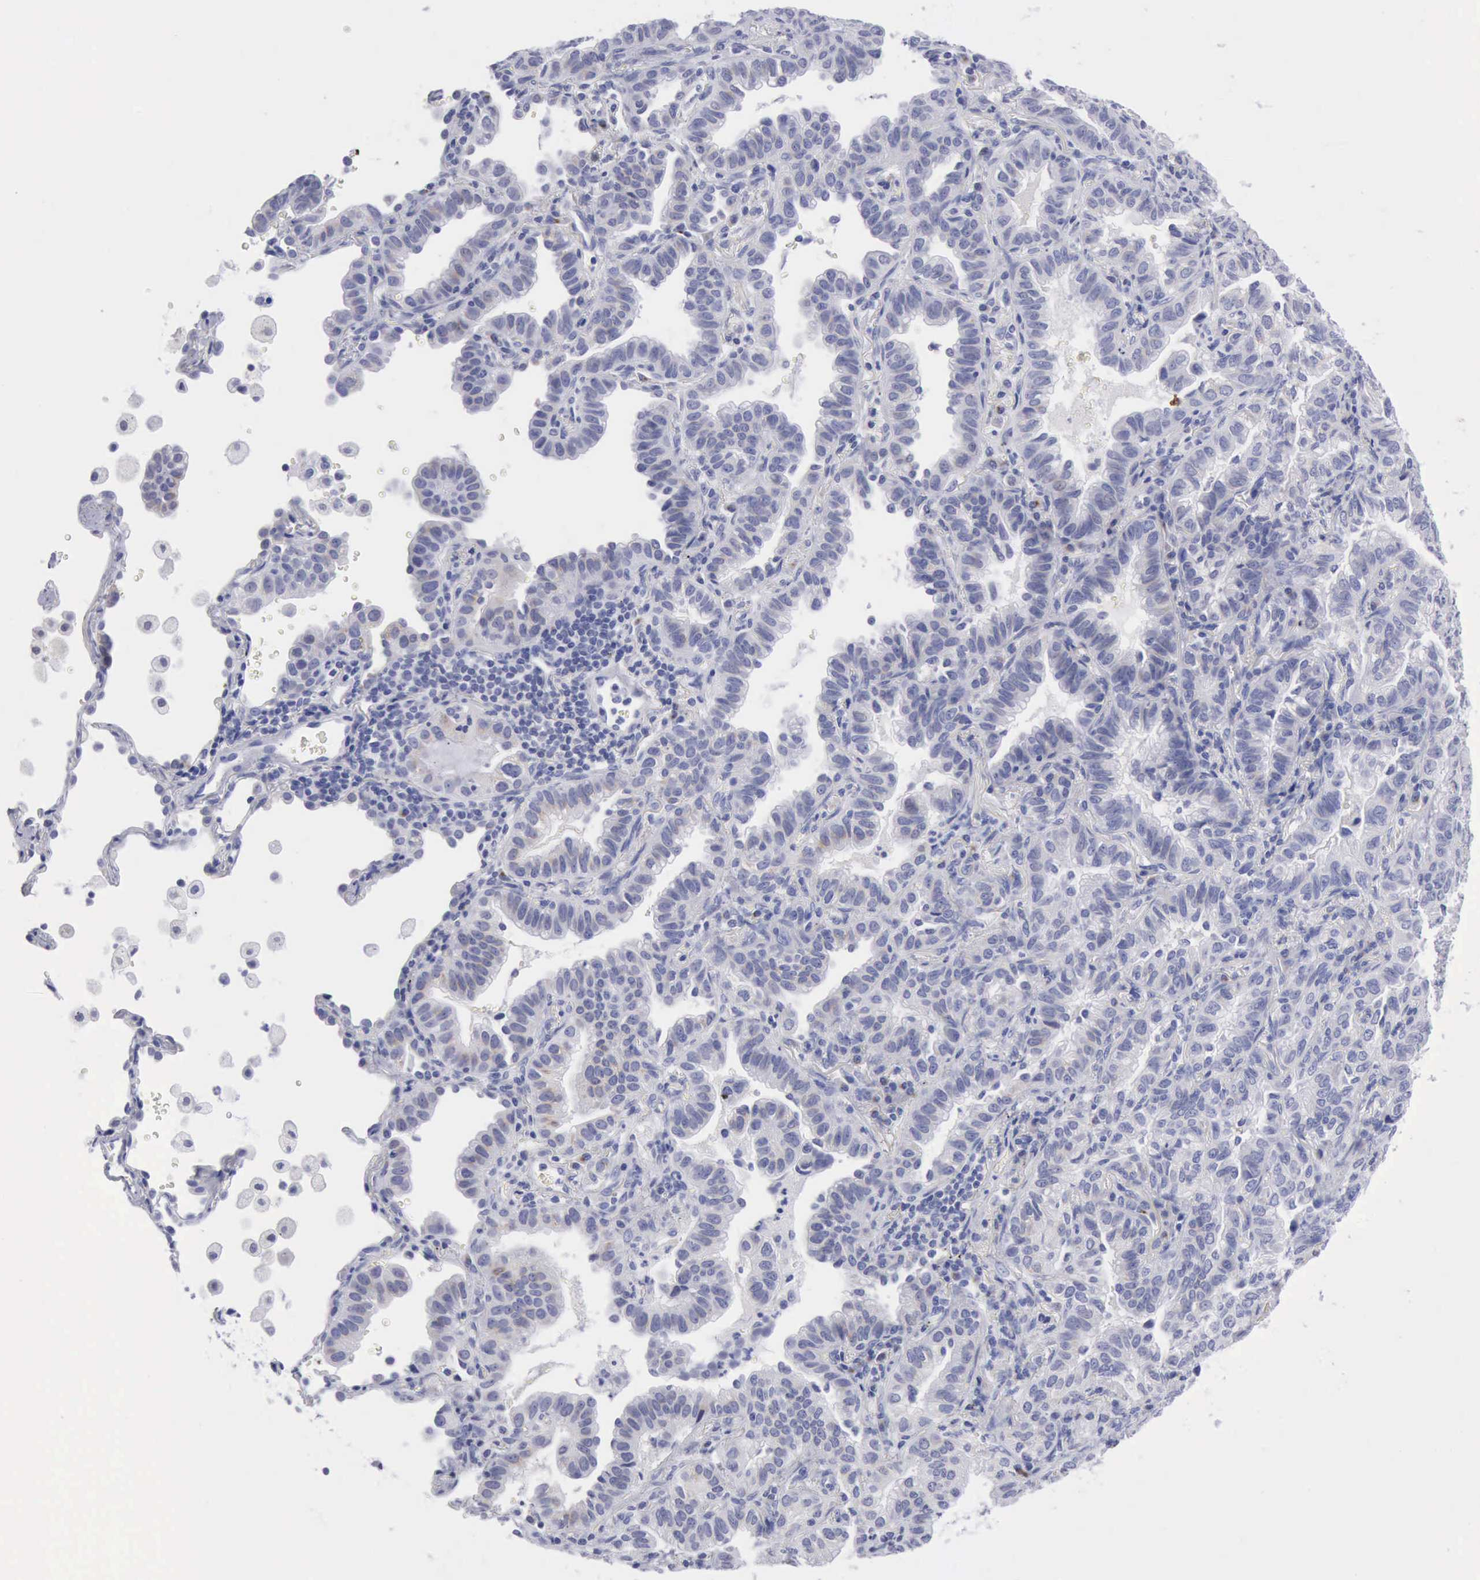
{"staining": {"intensity": "negative", "quantity": "none", "location": "none"}, "tissue": "lung cancer", "cell_type": "Tumor cells", "image_type": "cancer", "snomed": [{"axis": "morphology", "description": "Adenocarcinoma, NOS"}, {"axis": "topography", "description": "Lung"}], "caption": "Tumor cells are negative for brown protein staining in lung adenocarcinoma.", "gene": "ANGEL1", "patient": {"sex": "female", "age": 50}}